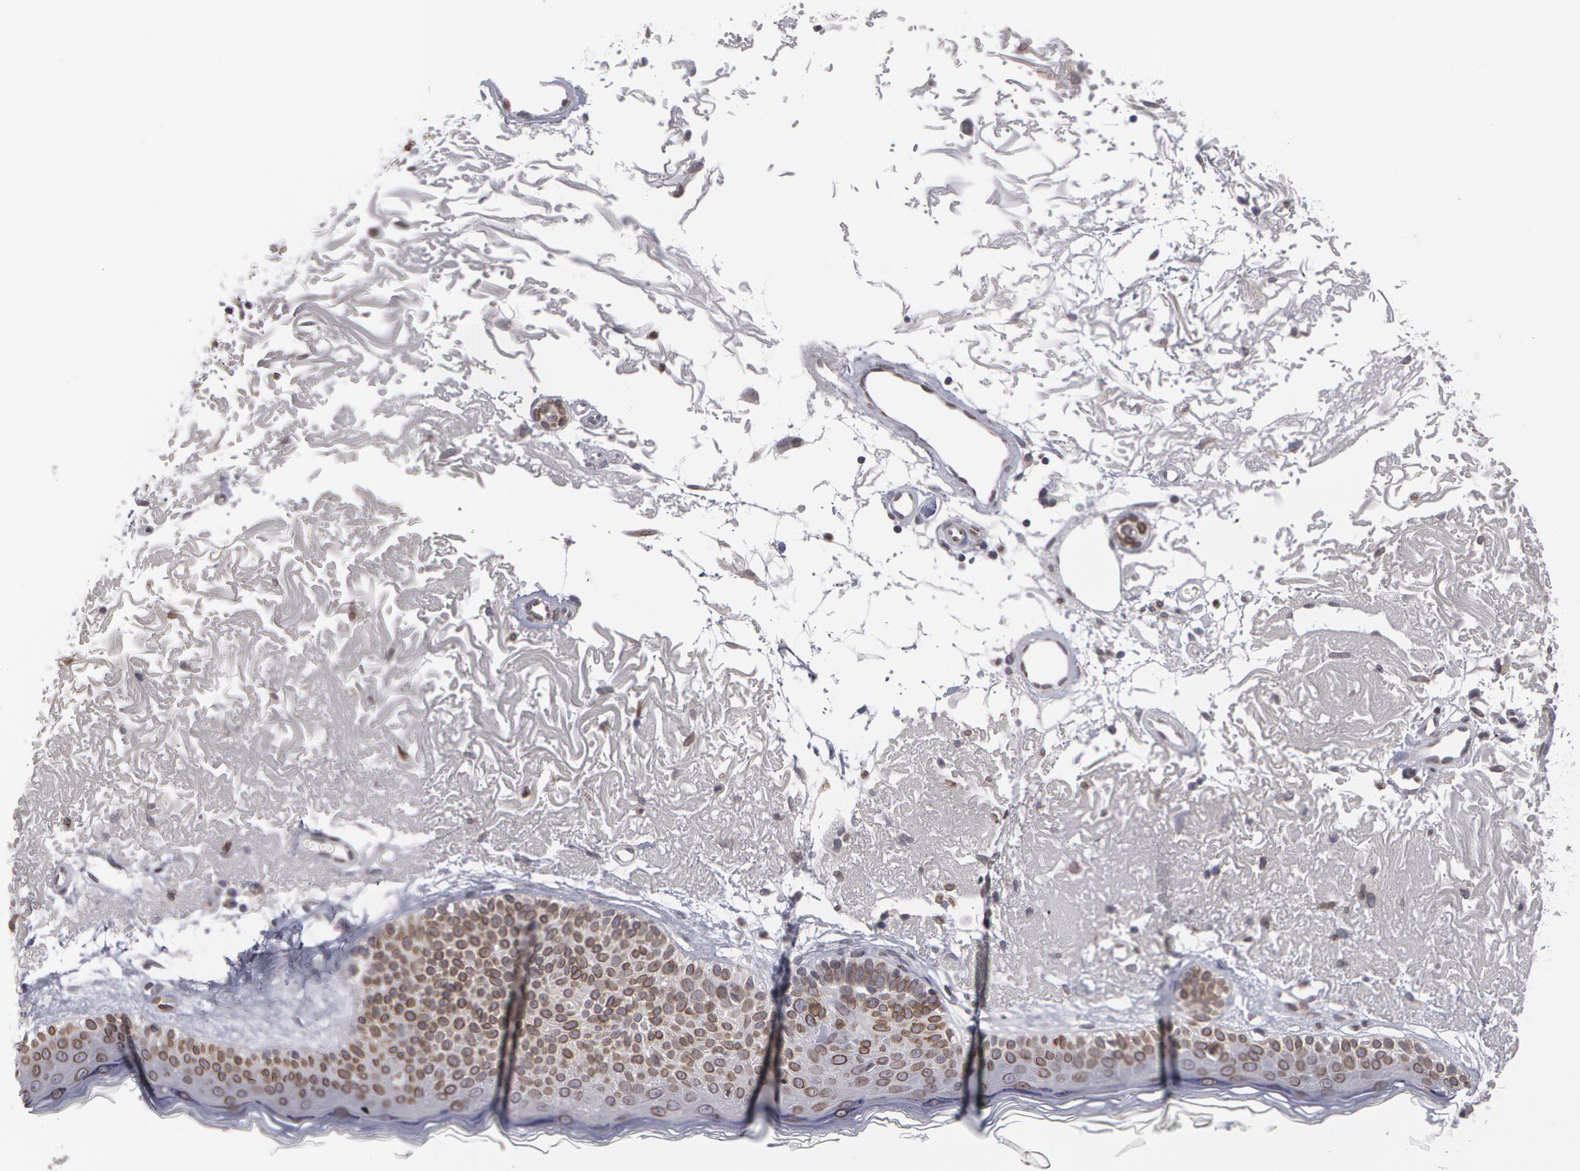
{"staining": {"intensity": "moderate", "quantity": ">75%", "location": "nuclear"}, "tissue": "skin", "cell_type": "Fibroblasts", "image_type": "normal", "snomed": [{"axis": "morphology", "description": "Normal tissue, NOS"}, {"axis": "topography", "description": "Skin"}], "caption": "Skin stained for a protein exhibits moderate nuclear positivity in fibroblasts.", "gene": "EMD", "patient": {"sex": "female", "age": 90}}